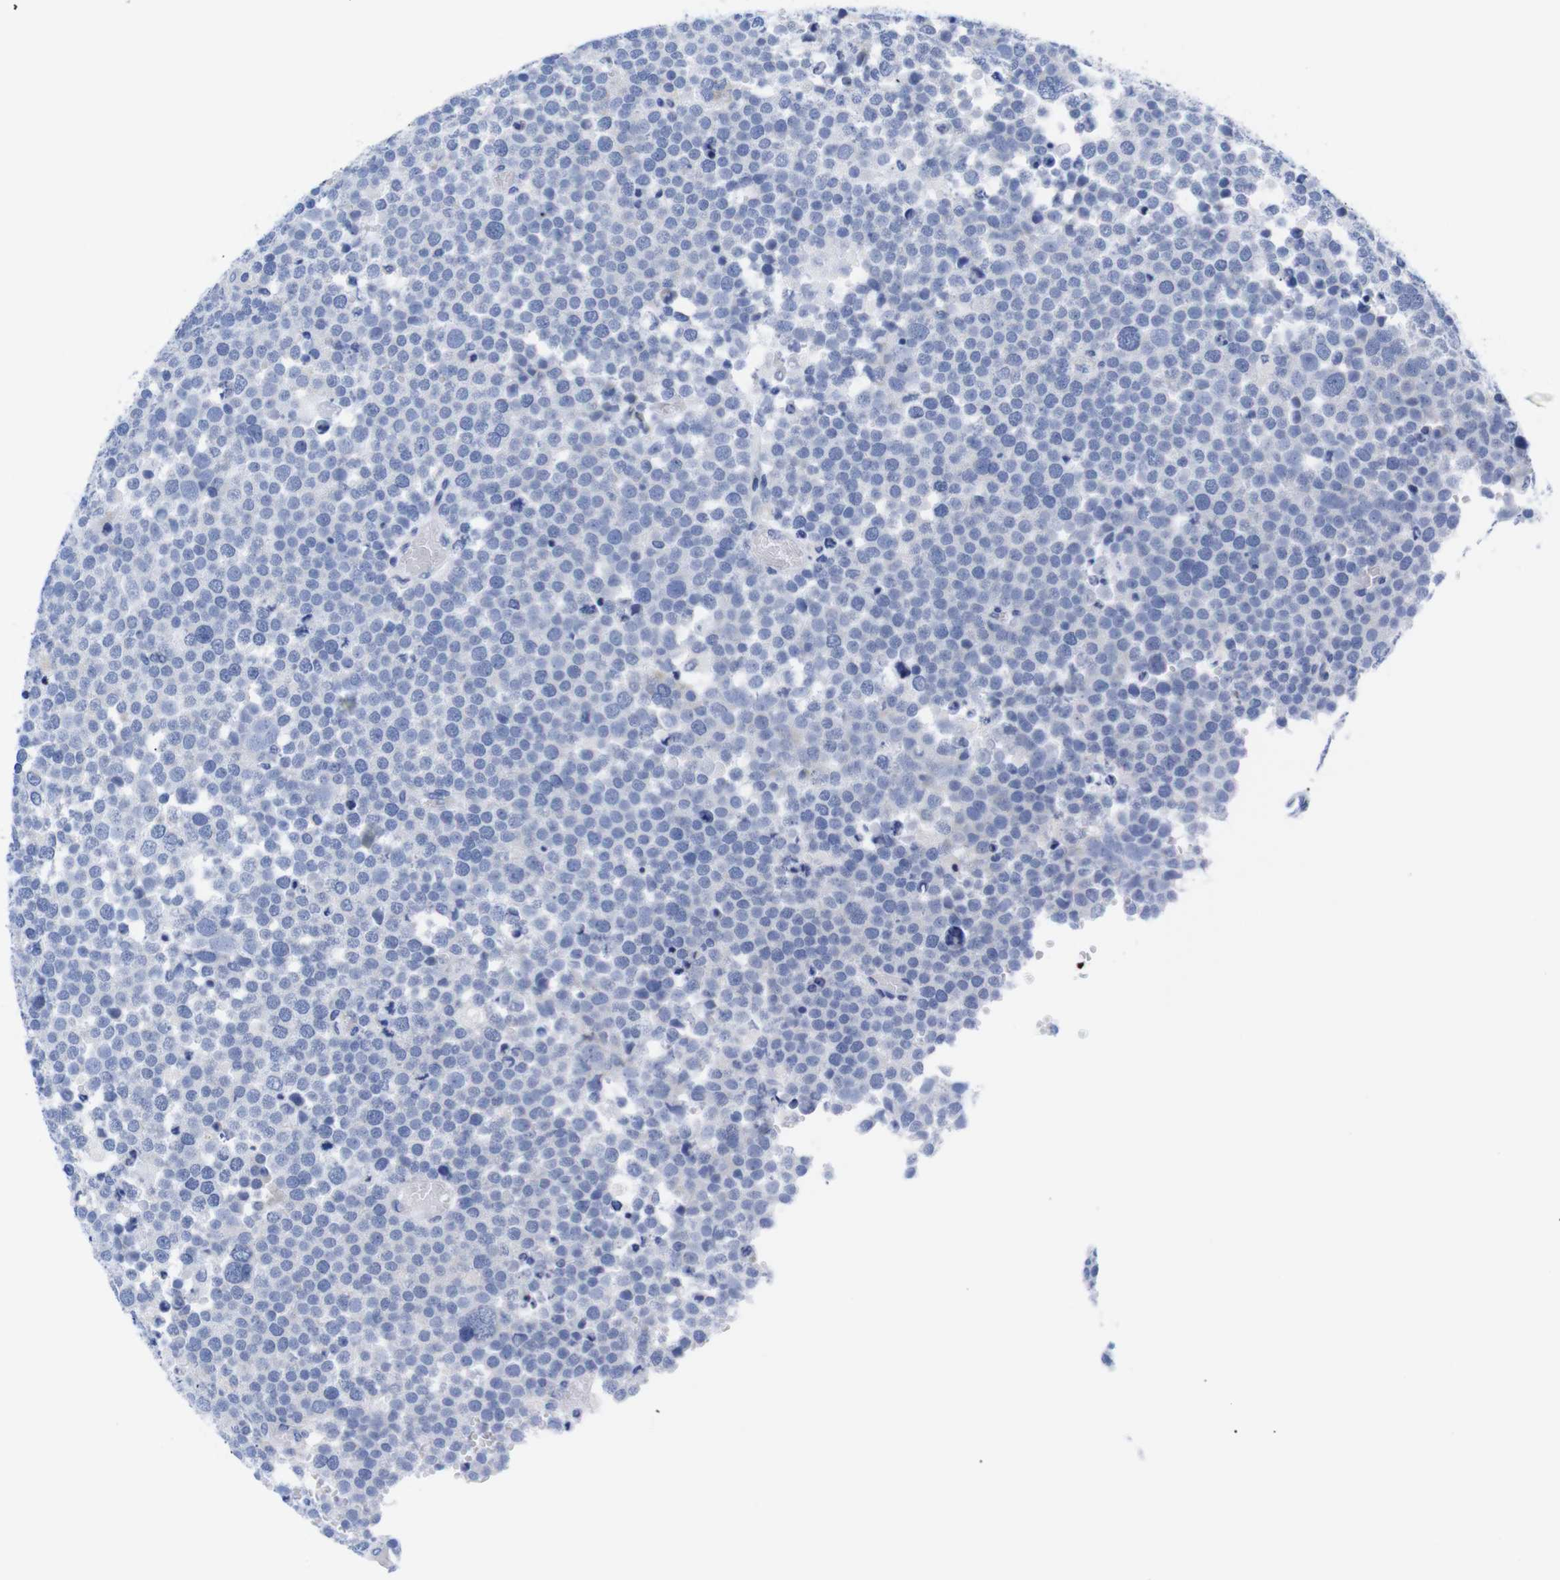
{"staining": {"intensity": "negative", "quantity": "none", "location": "none"}, "tissue": "testis cancer", "cell_type": "Tumor cells", "image_type": "cancer", "snomed": [{"axis": "morphology", "description": "Seminoma, NOS"}, {"axis": "topography", "description": "Testis"}], "caption": "Immunohistochemical staining of testis cancer (seminoma) demonstrates no significant expression in tumor cells.", "gene": "LRRC55", "patient": {"sex": "male", "age": 71}}